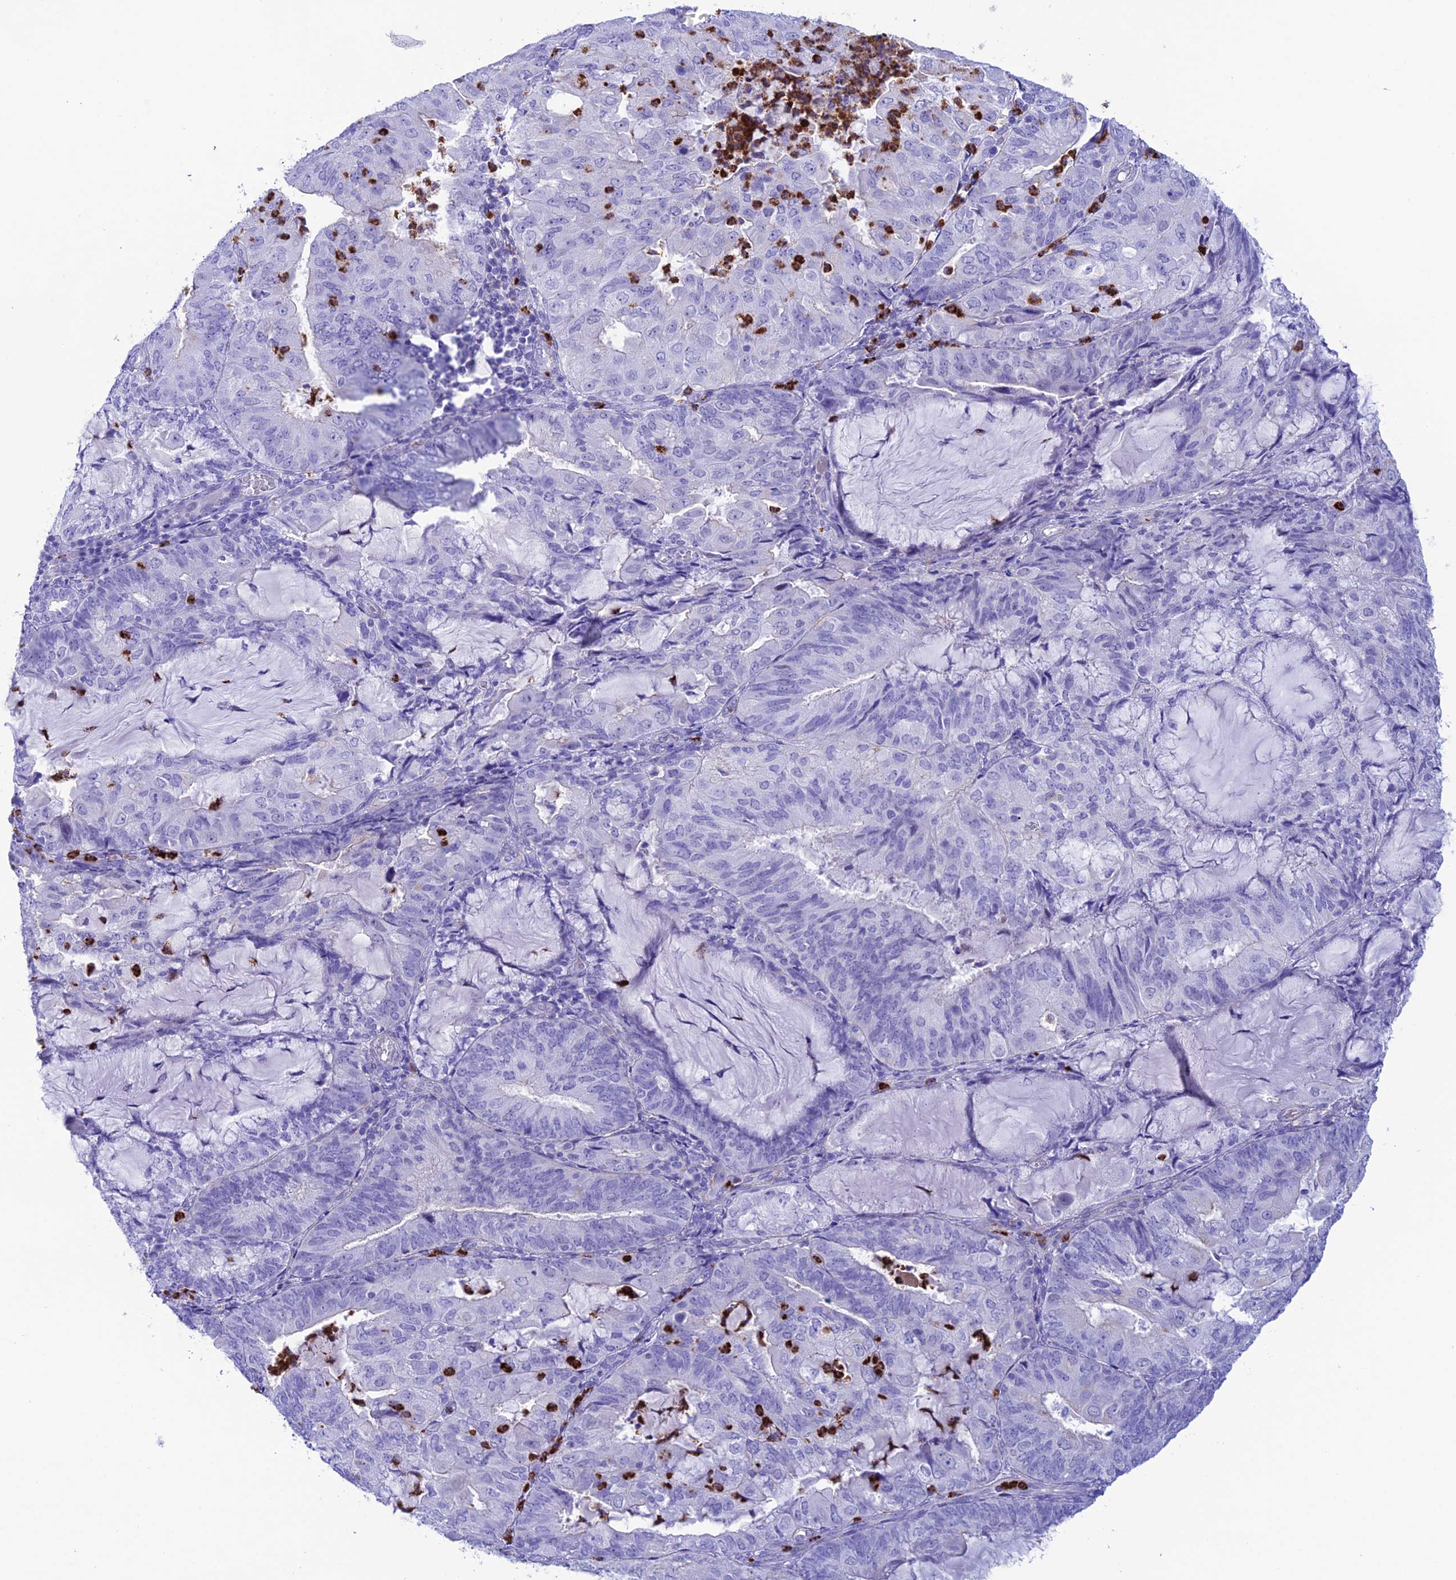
{"staining": {"intensity": "negative", "quantity": "none", "location": "none"}, "tissue": "endometrial cancer", "cell_type": "Tumor cells", "image_type": "cancer", "snomed": [{"axis": "morphology", "description": "Adenocarcinoma, NOS"}, {"axis": "topography", "description": "Endometrium"}], "caption": "The histopathology image reveals no staining of tumor cells in endometrial cancer (adenocarcinoma).", "gene": "COL6A6", "patient": {"sex": "female", "age": 81}}